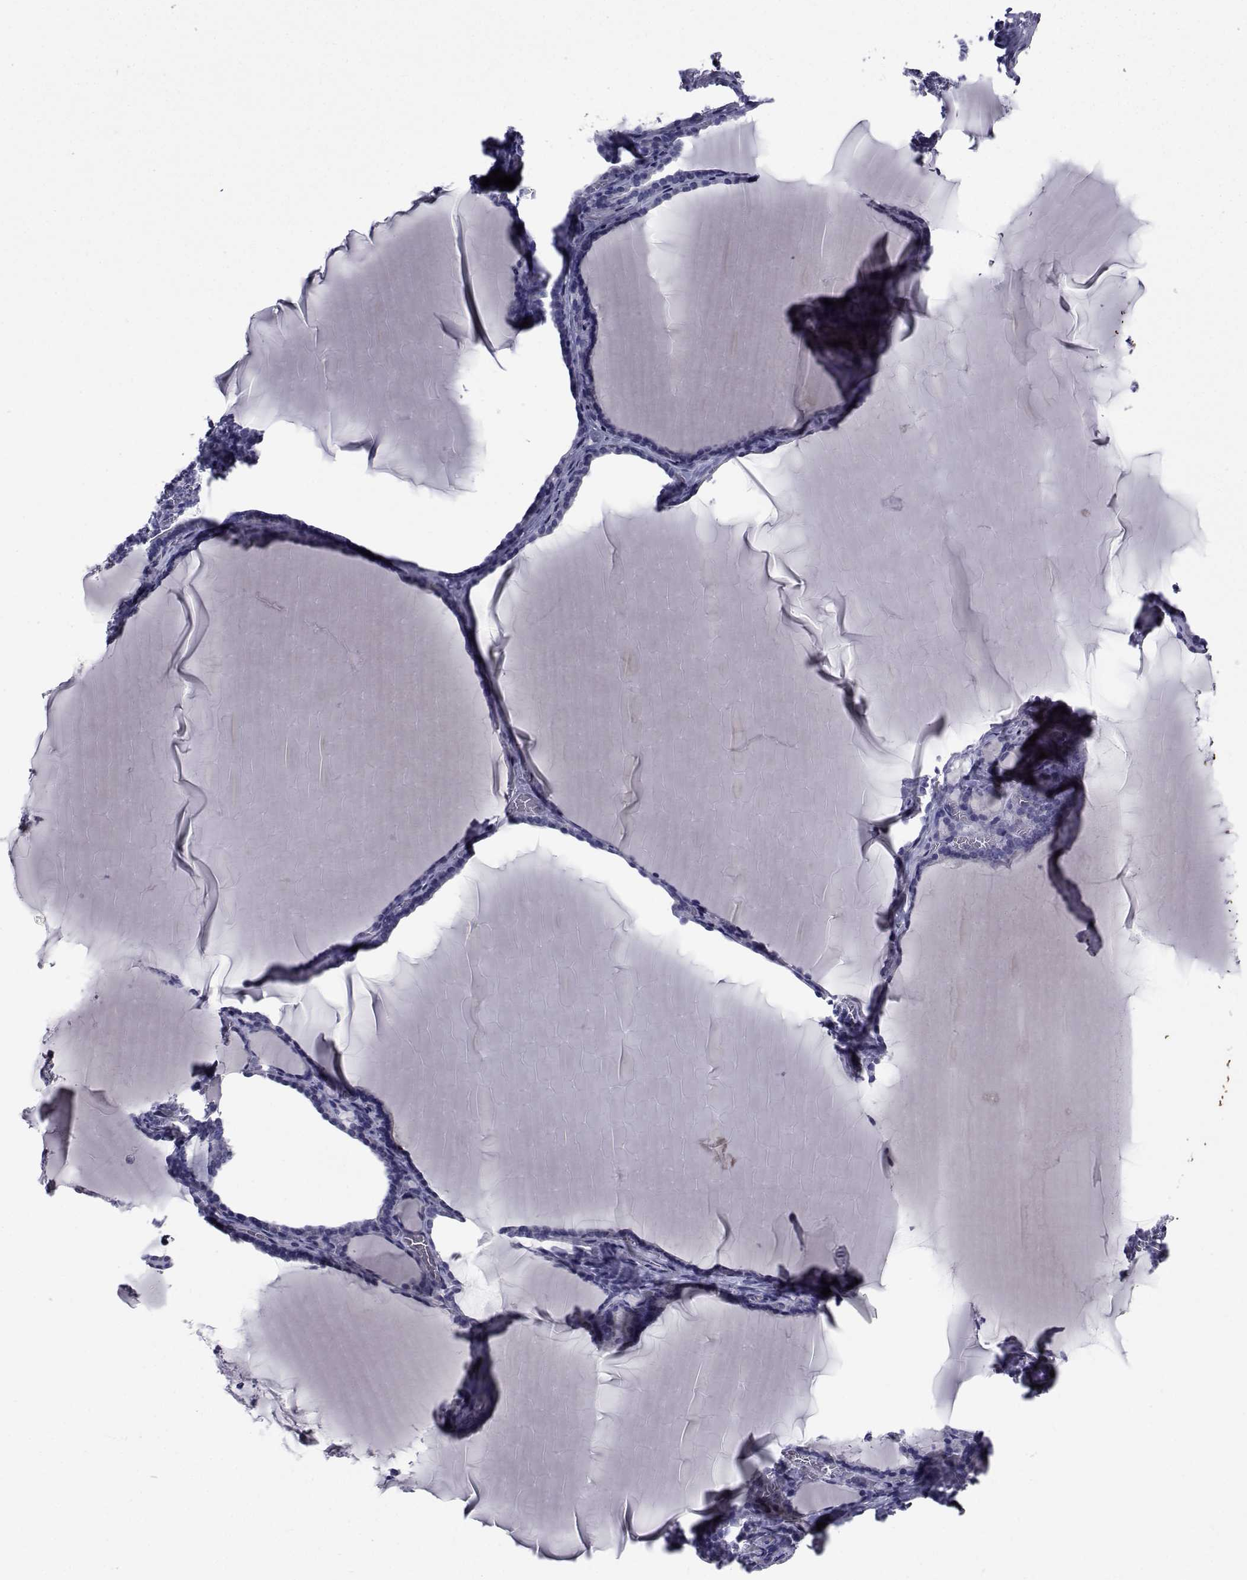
{"staining": {"intensity": "negative", "quantity": "none", "location": "none"}, "tissue": "thyroid gland", "cell_type": "Glandular cells", "image_type": "normal", "snomed": [{"axis": "morphology", "description": "Normal tissue, NOS"}, {"axis": "morphology", "description": "Hyperplasia, NOS"}, {"axis": "topography", "description": "Thyroid gland"}], "caption": "DAB (3,3'-diaminobenzidine) immunohistochemical staining of benign human thyroid gland reveals no significant staining in glandular cells.", "gene": "CHRNA1", "patient": {"sex": "female", "age": 27}}